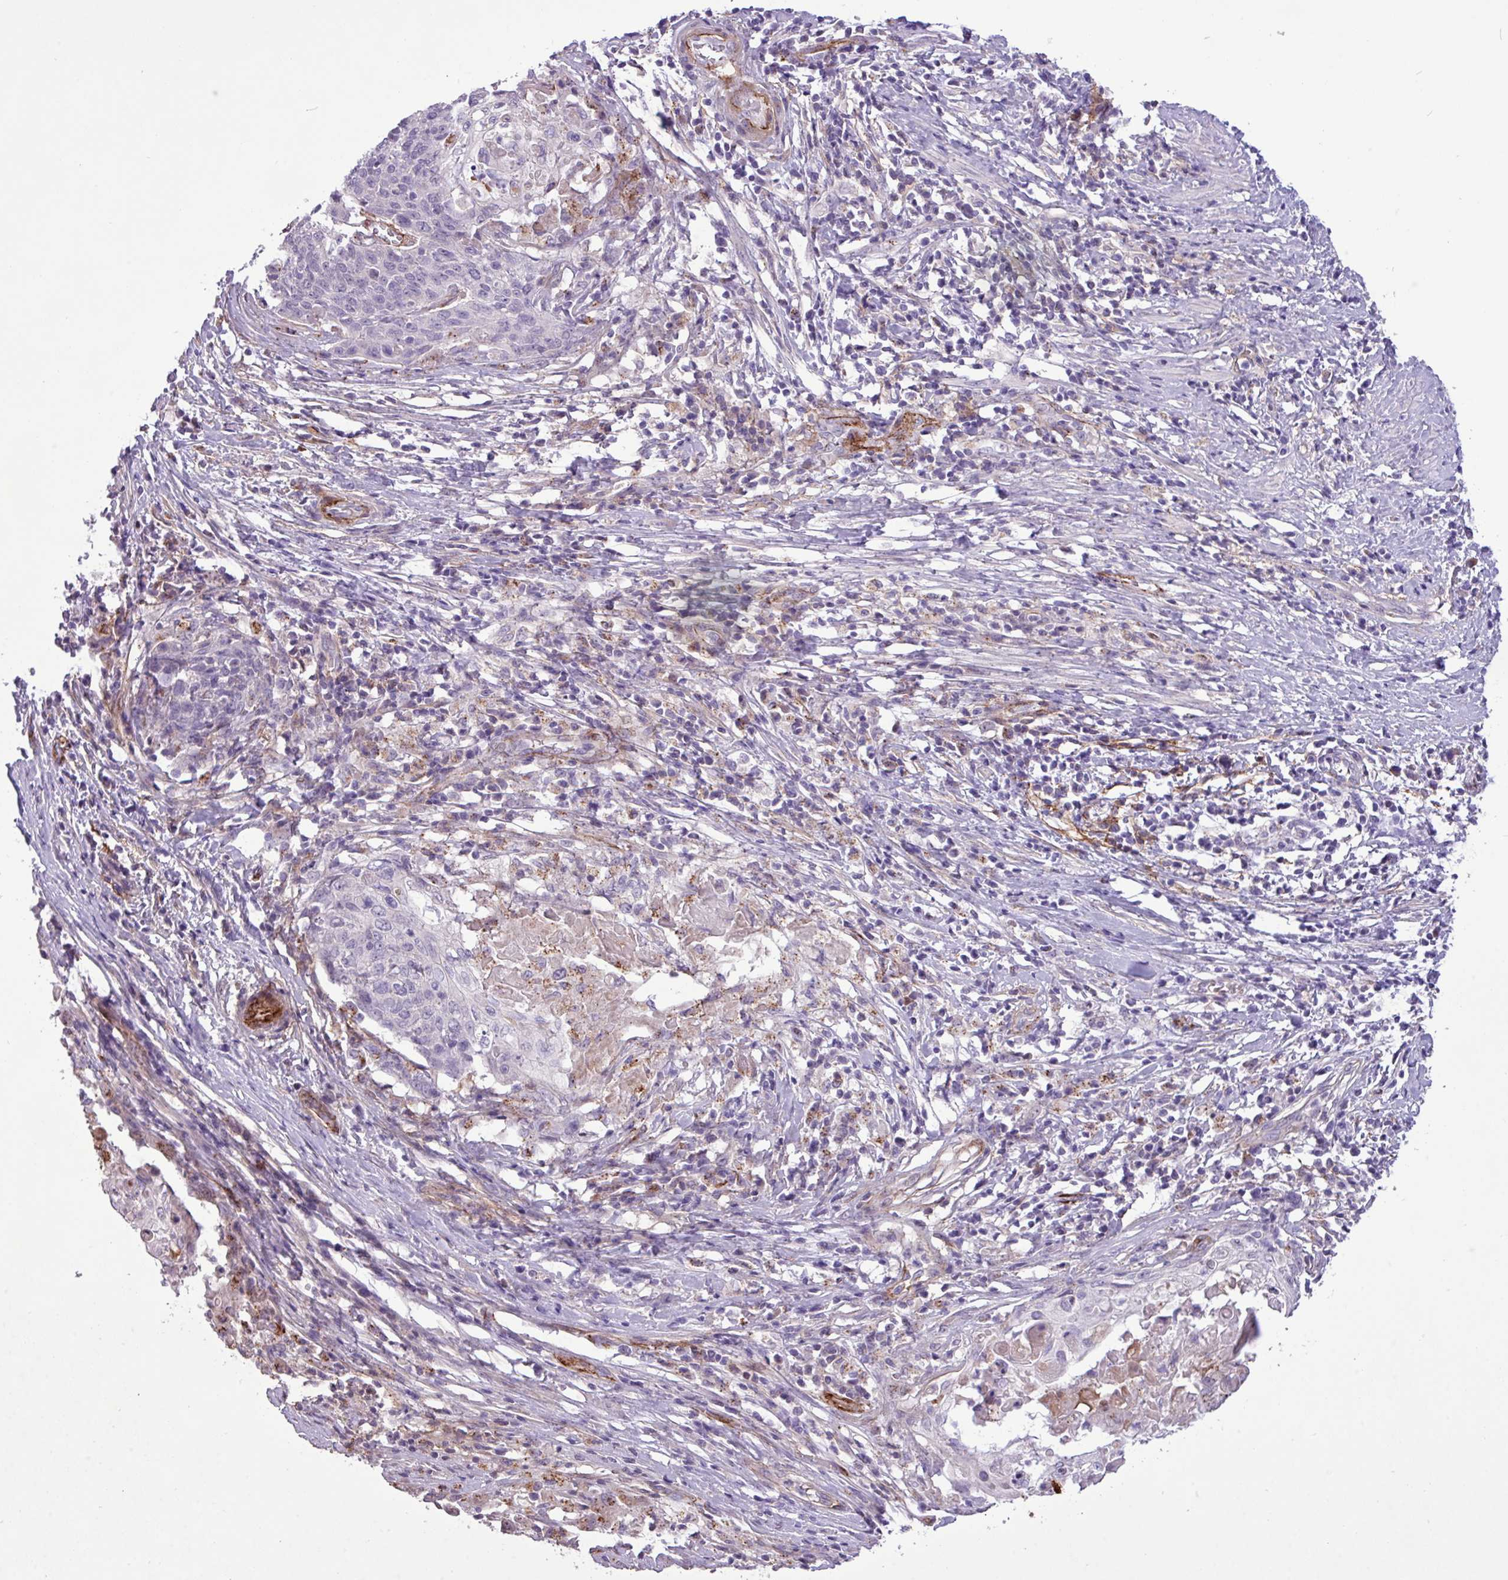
{"staining": {"intensity": "negative", "quantity": "none", "location": "none"}, "tissue": "cervical cancer", "cell_type": "Tumor cells", "image_type": "cancer", "snomed": [{"axis": "morphology", "description": "Squamous cell carcinoma, NOS"}, {"axis": "topography", "description": "Cervix"}], "caption": "A high-resolution image shows immunohistochemistry (IHC) staining of cervical squamous cell carcinoma, which displays no significant expression in tumor cells.", "gene": "CD248", "patient": {"sex": "female", "age": 39}}